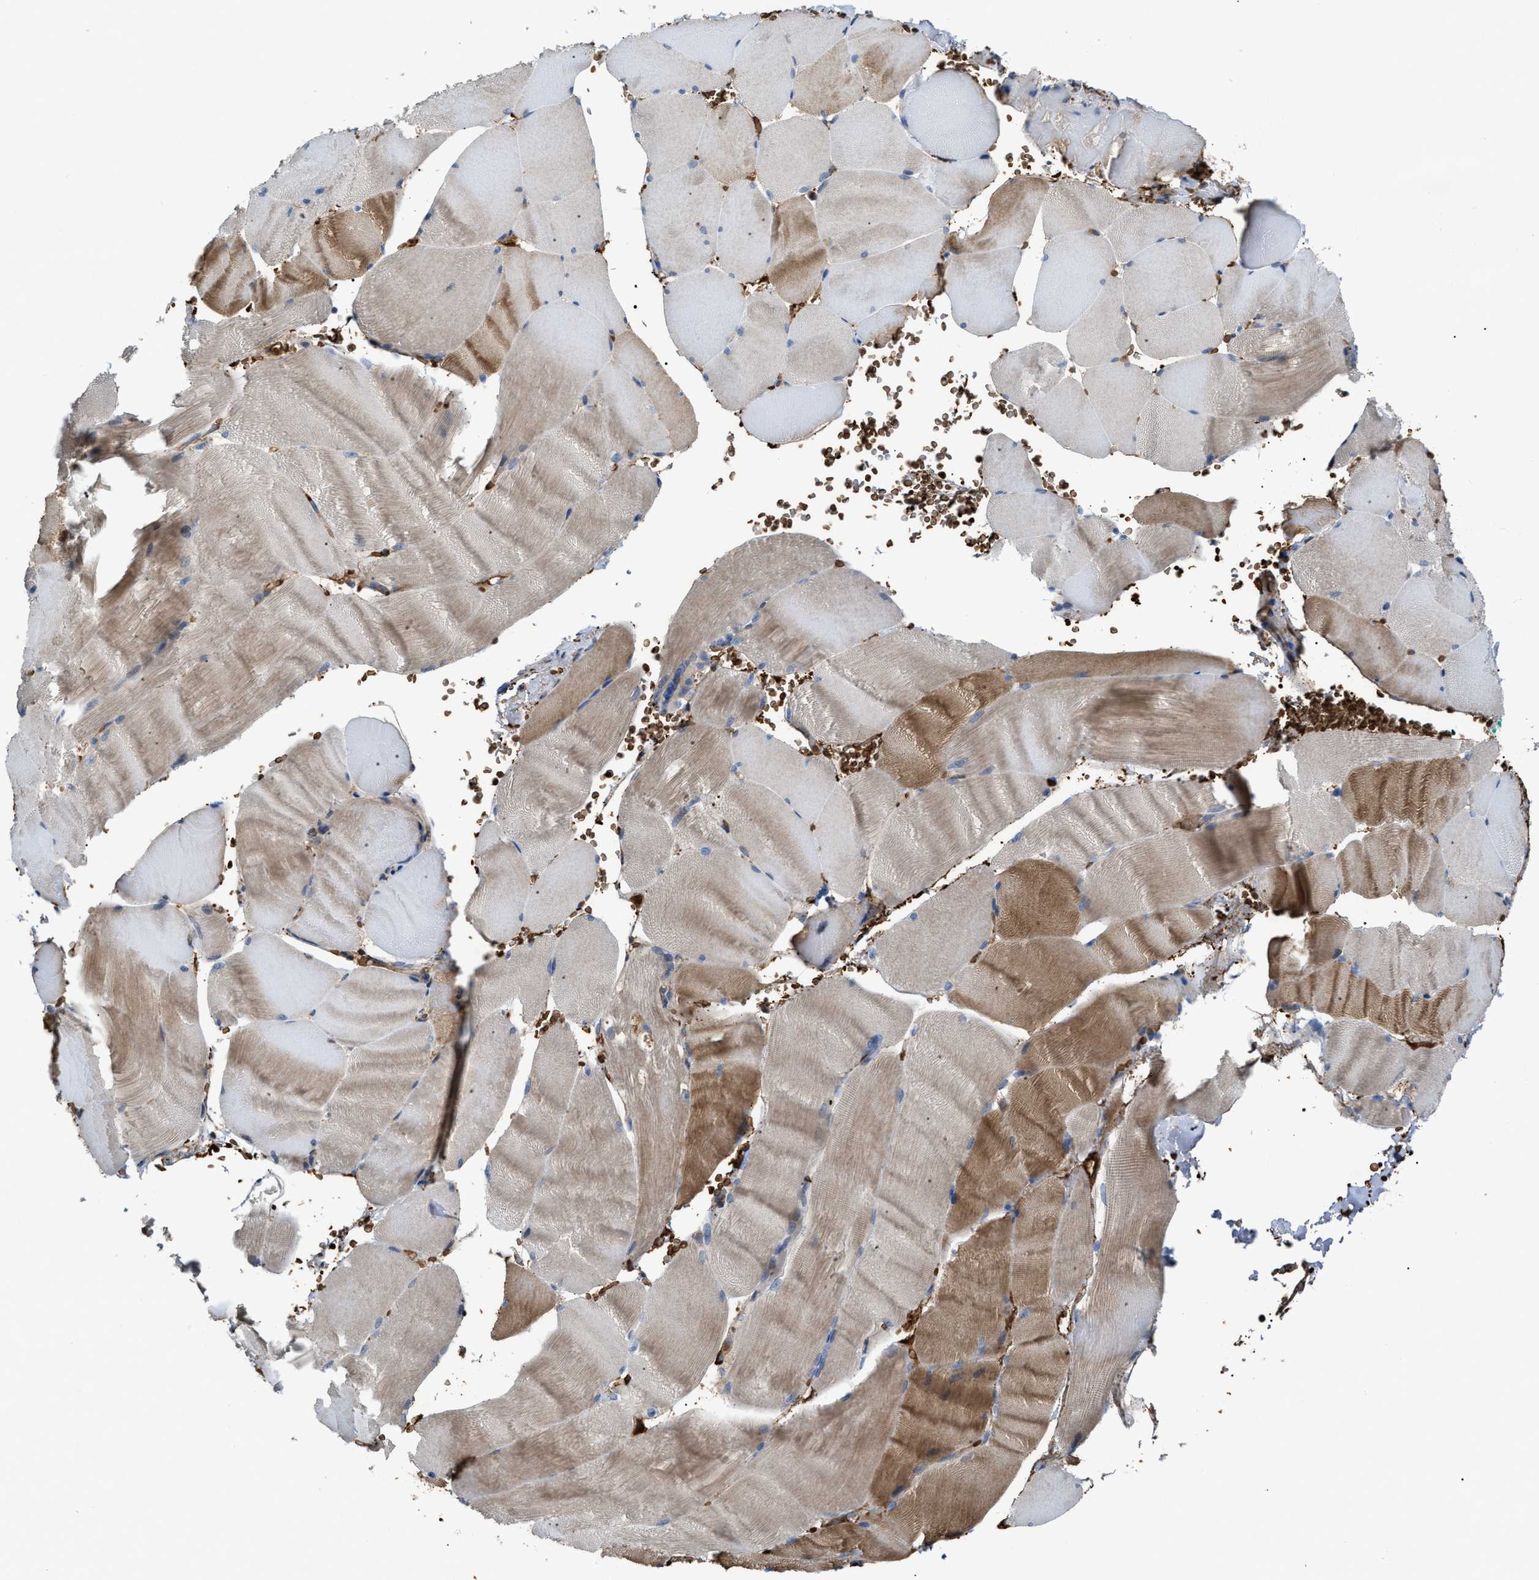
{"staining": {"intensity": "moderate", "quantity": "<25%", "location": "cytoplasmic/membranous"}, "tissue": "skeletal muscle", "cell_type": "Myocytes", "image_type": "normal", "snomed": [{"axis": "morphology", "description": "Normal tissue, NOS"}, {"axis": "topography", "description": "Skin"}, {"axis": "topography", "description": "Skeletal muscle"}], "caption": "IHC image of benign skeletal muscle: skeletal muscle stained using immunohistochemistry (IHC) displays low levels of moderate protein expression localized specifically in the cytoplasmic/membranous of myocytes, appearing as a cytoplasmic/membranous brown color.", "gene": "SELENOM", "patient": {"sex": "male", "age": 83}}